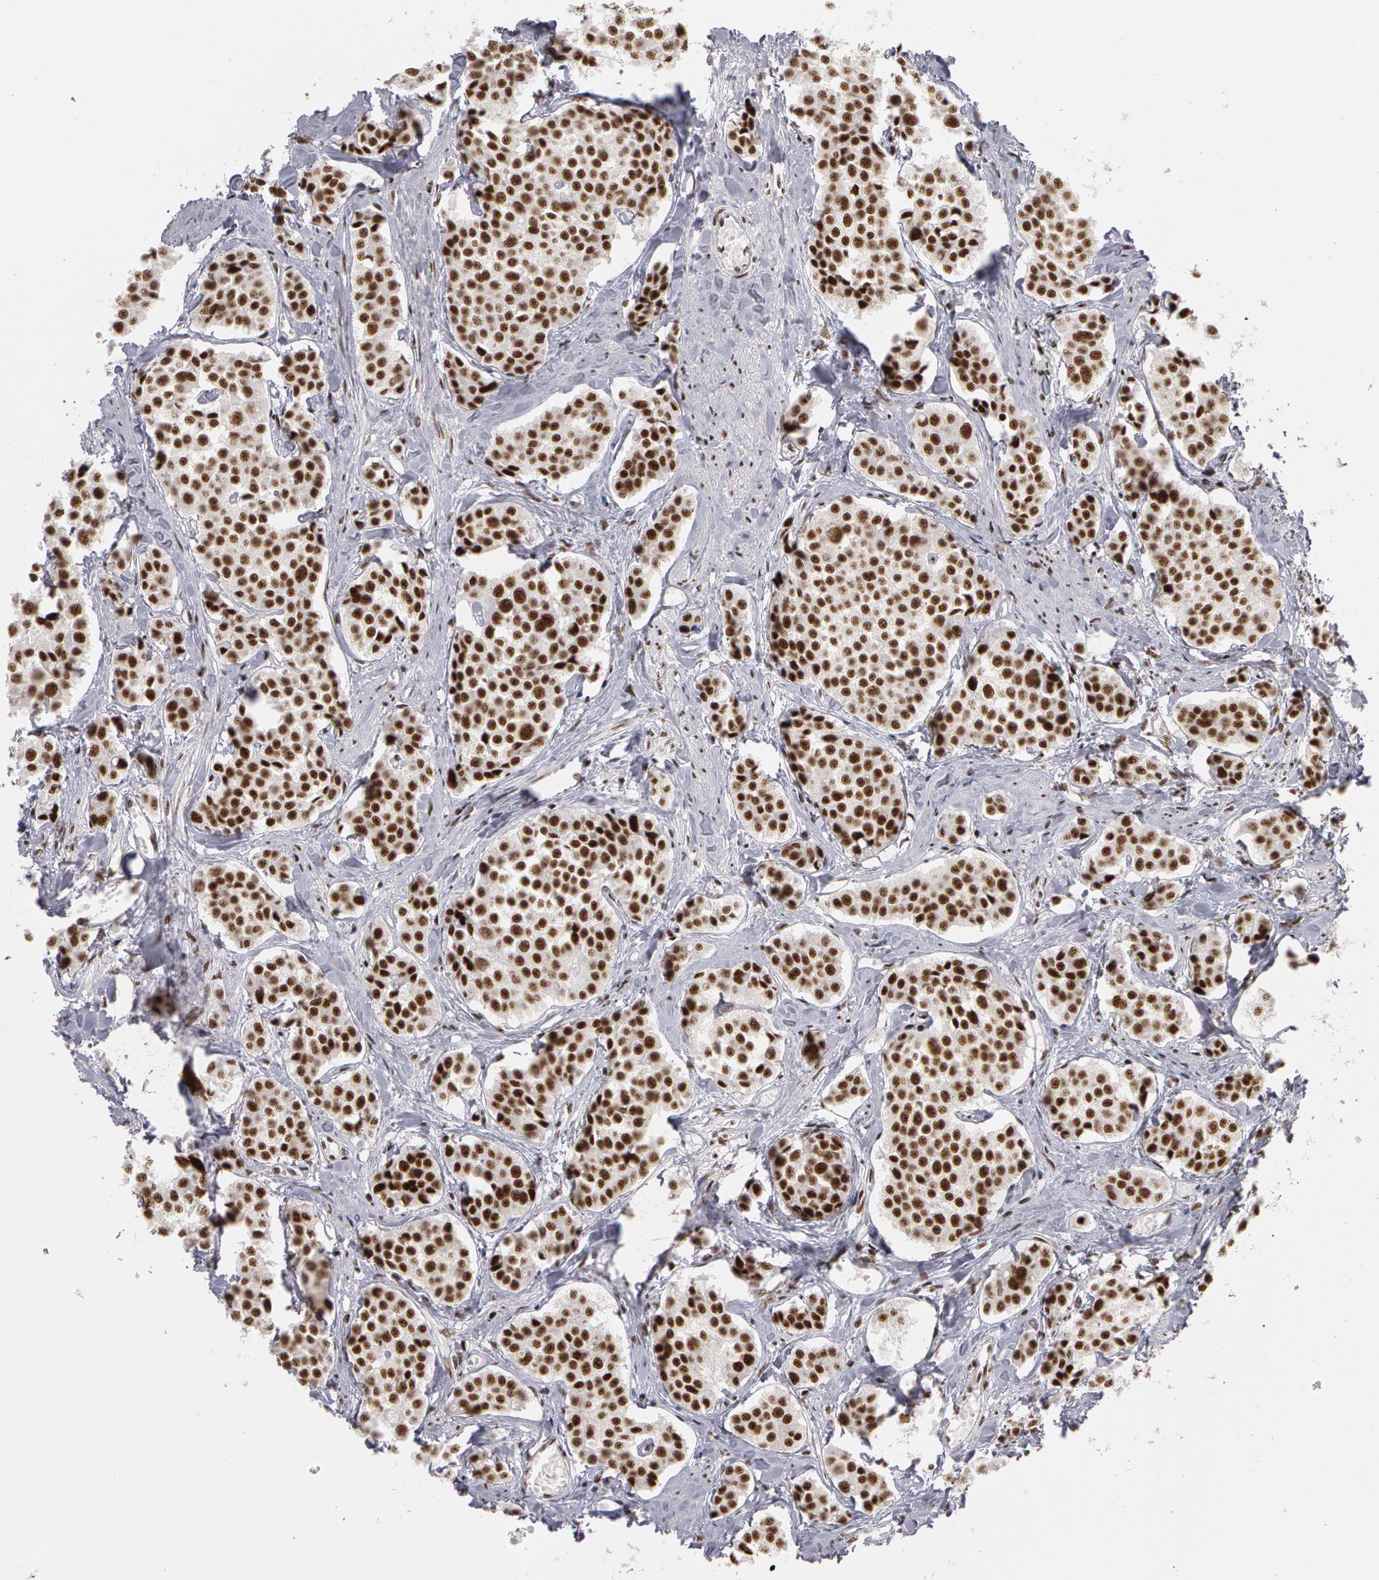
{"staining": {"intensity": "strong", "quantity": ">75%", "location": "nuclear"}, "tissue": "carcinoid", "cell_type": "Tumor cells", "image_type": "cancer", "snomed": [{"axis": "morphology", "description": "Carcinoid, malignant, NOS"}, {"axis": "topography", "description": "Small intestine"}], "caption": "Immunohistochemical staining of human carcinoid (malignant) reveals high levels of strong nuclear protein staining in about >75% of tumor cells.", "gene": "PNN", "patient": {"sex": "male", "age": 60}}